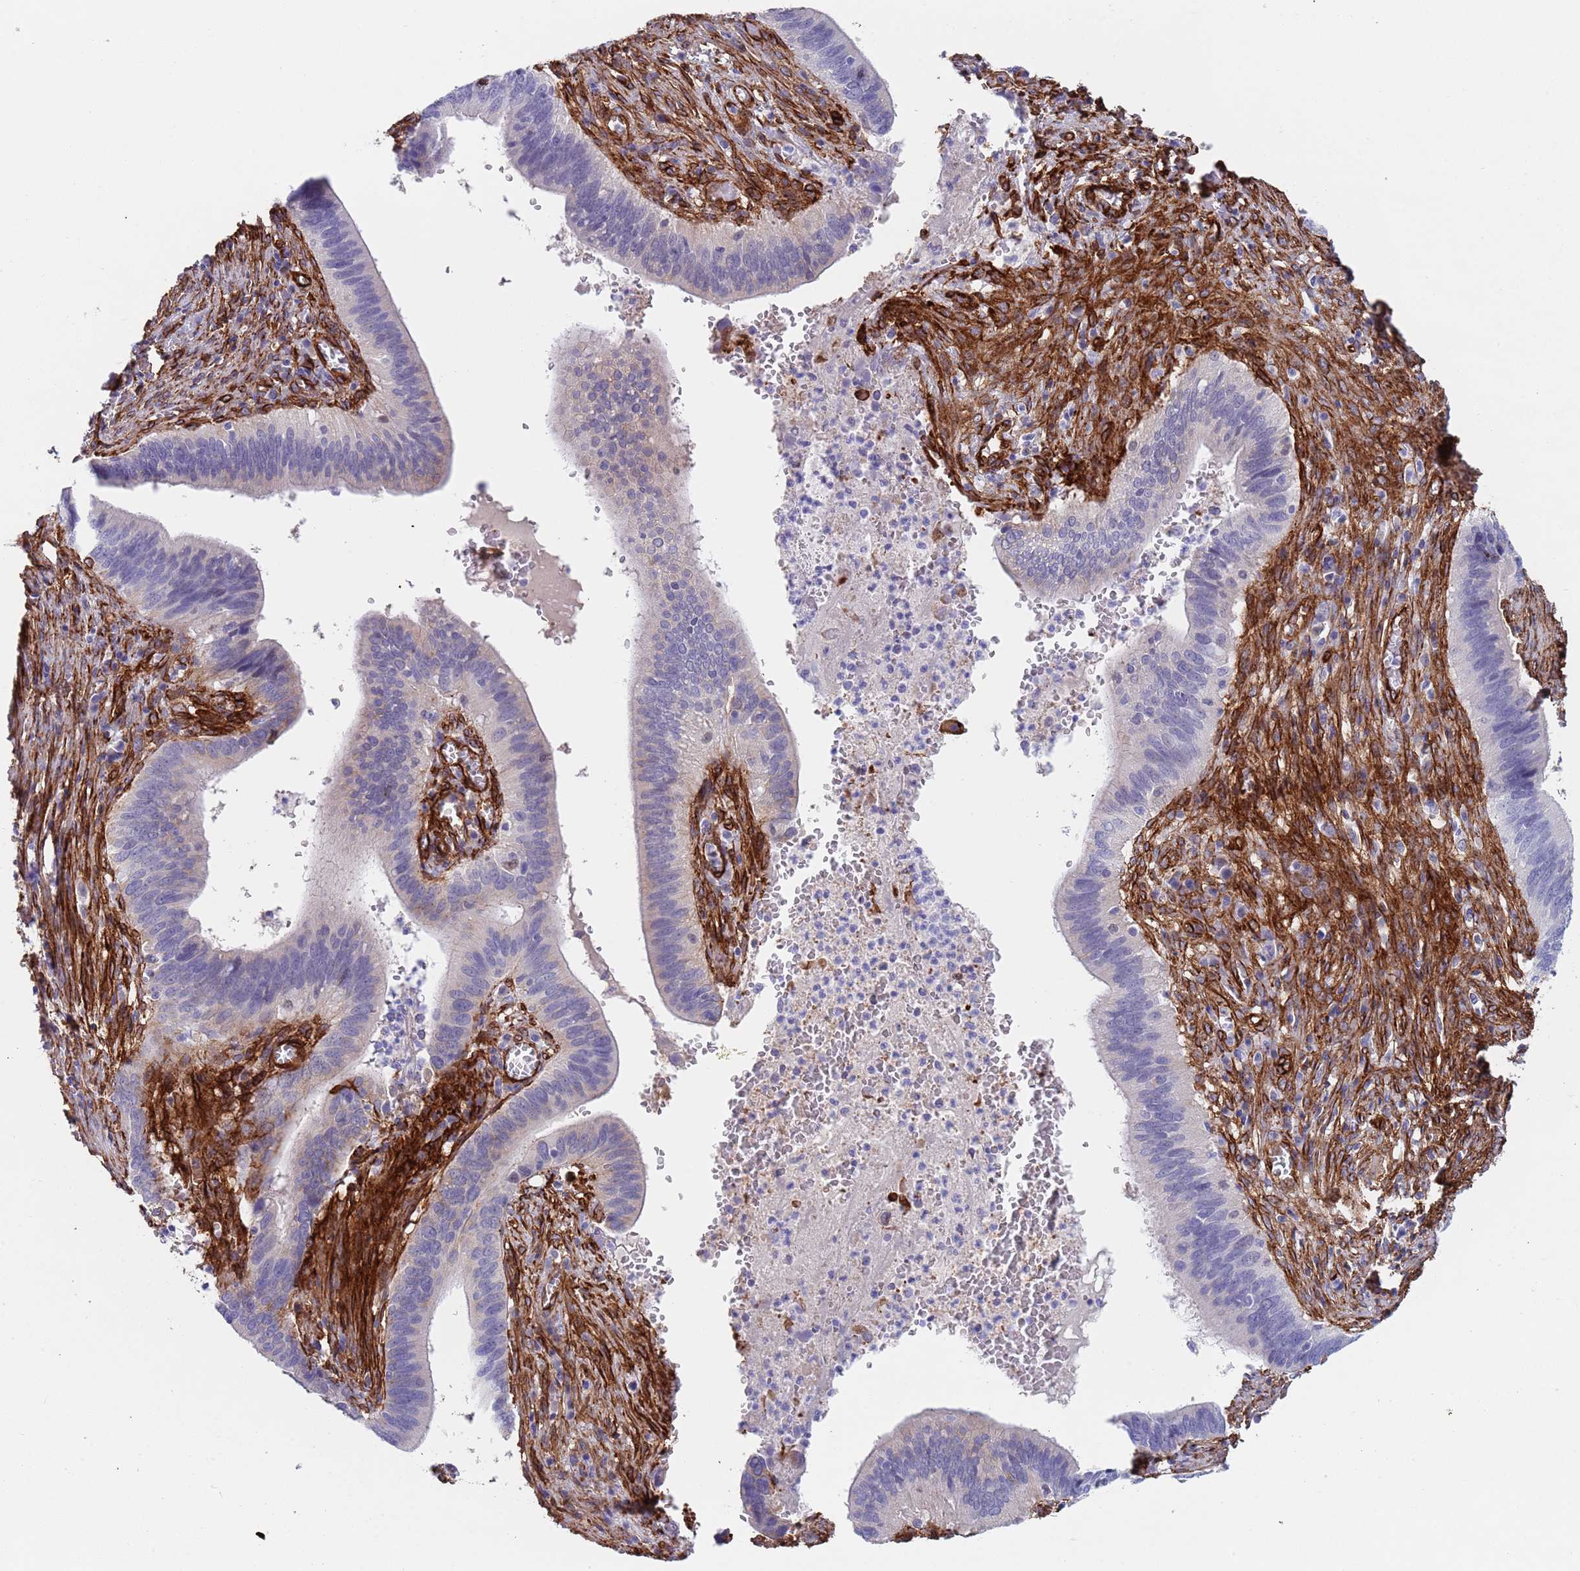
{"staining": {"intensity": "negative", "quantity": "none", "location": "none"}, "tissue": "cervical cancer", "cell_type": "Tumor cells", "image_type": "cancer", "snomed": [{"axis": "morphology", "description": "Adenocarcinoma, NOS"}, {"axis": "topography", "description": "Cervix"}], "caption": "A high-resolution micrograph shows immunohistochemistry (IHC) staining of cervical cancer, which shows no significant staining in tumor cells.", "gene": "CAV2", "patient": {"sex": "female", "age": 42}}